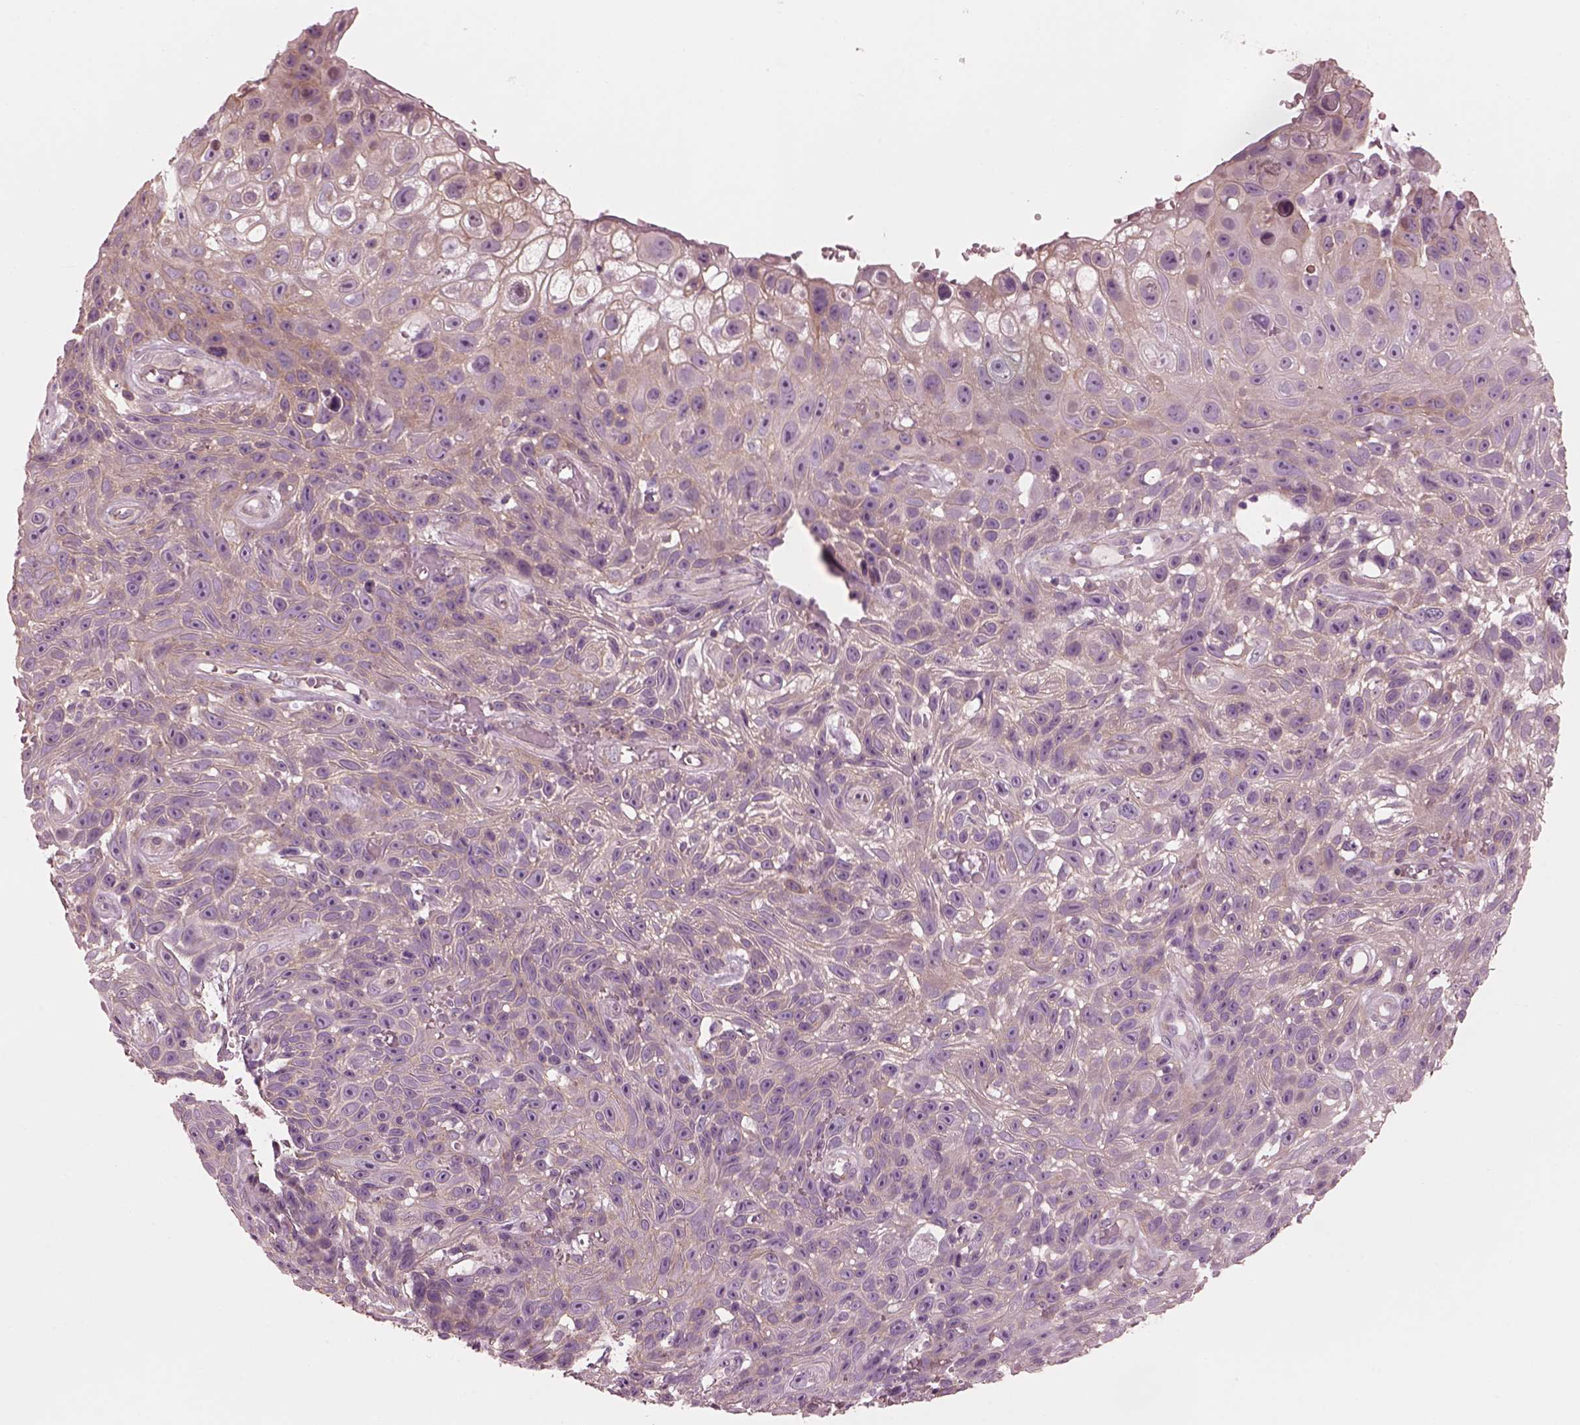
{"staining": {"intensity": "weak", "quantity": "25%-75%", "location": "cytoplasmic/membranous"}, "tissue": "skin cancer", "cell_type": "Tumor cells", "image_type": "cancer", "snomed": [{"axis": "morphology", "description": "Squamous cell carcinoma, NOS"}, {"axis": "topography", "description": "Skin"}], "caption": "Protein analysis of skin squamous cell carcinoma tissue exhibits weak cytoplasmic/membranous expression in about 25%-75% of tumor cells.", "gene": "ELAPOR1", "patient": {"sex": "male", "age": 82}}